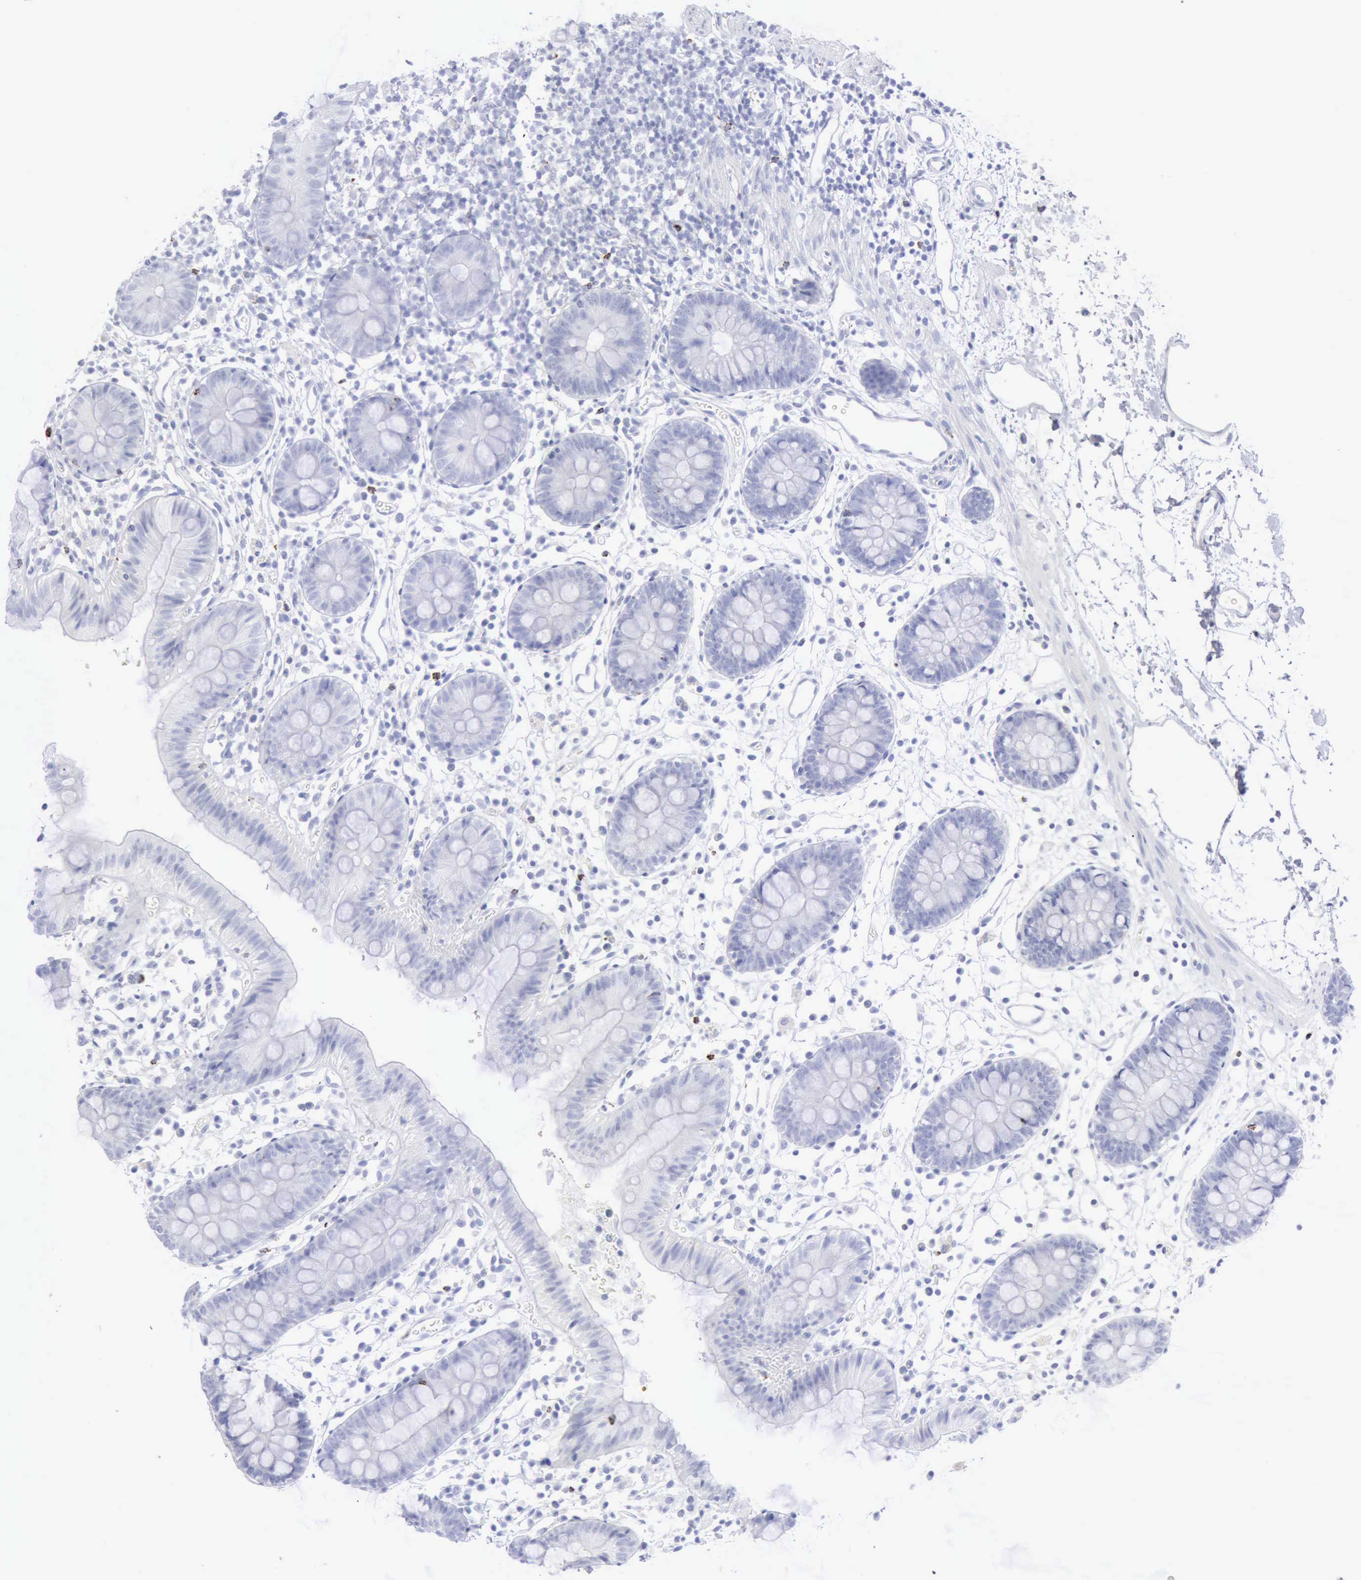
{"staining": {"intensity": "negative", "quantity": "none", "location": "none"}, "tissue": "colon", "cell_type": "Endothelial cells", "image_type": "normal", "snomed": [{"axis": "morphology", "description": "Normal tissue, NOS"}, {"axis": "topography", "description": "Colon"}], "caption": "The photomicrograph demonstrates no staining of endothelial cells in unremarkable colon.", "gene": "GZMB", "patient": {"sex": "male", "age": 14}}